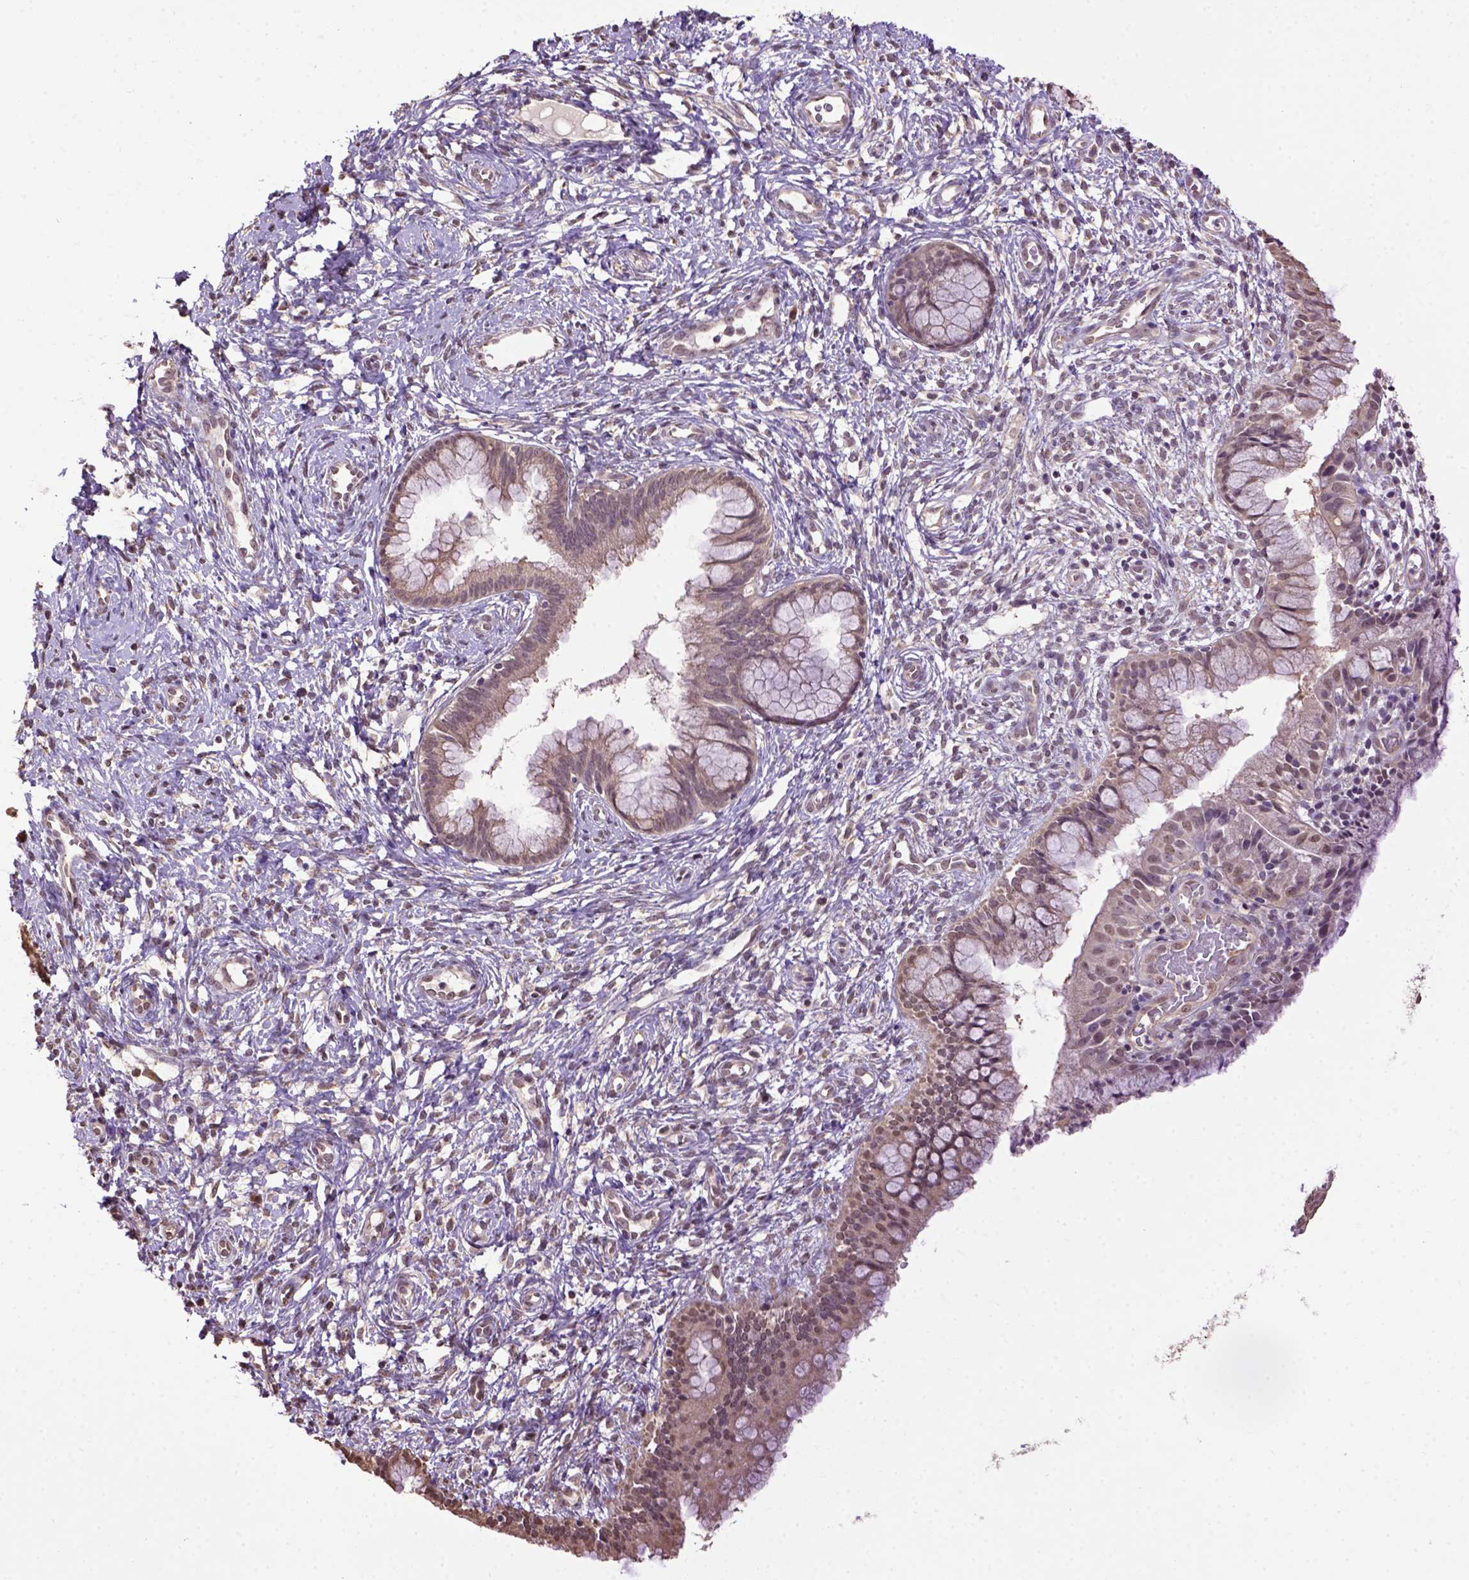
{"staining": {"intensity": "weak", "quantity": ">75%", "location": "cytoplasmic/membranous"}, "tissue": "cervical cancer", "cell_type": "Tumor cells", "image_type": "cancer", "snomed": [{"axis": "morphology", "description": "Squamous cell carcinoma, NOS"}, {"axis": "topography", "description": "Cervix"}], "caption": "Squamous cell carcinoma (cervical) tissue shows weak cytoplasmic/membranous expression in approximately >75% of tumor cells (DAB (3,3'-diaminobenzidine) = brown stain, brightfield microscopy at high magnification).", "gene": "WDR17", "patient": {"sex": "female", "age": 32}}